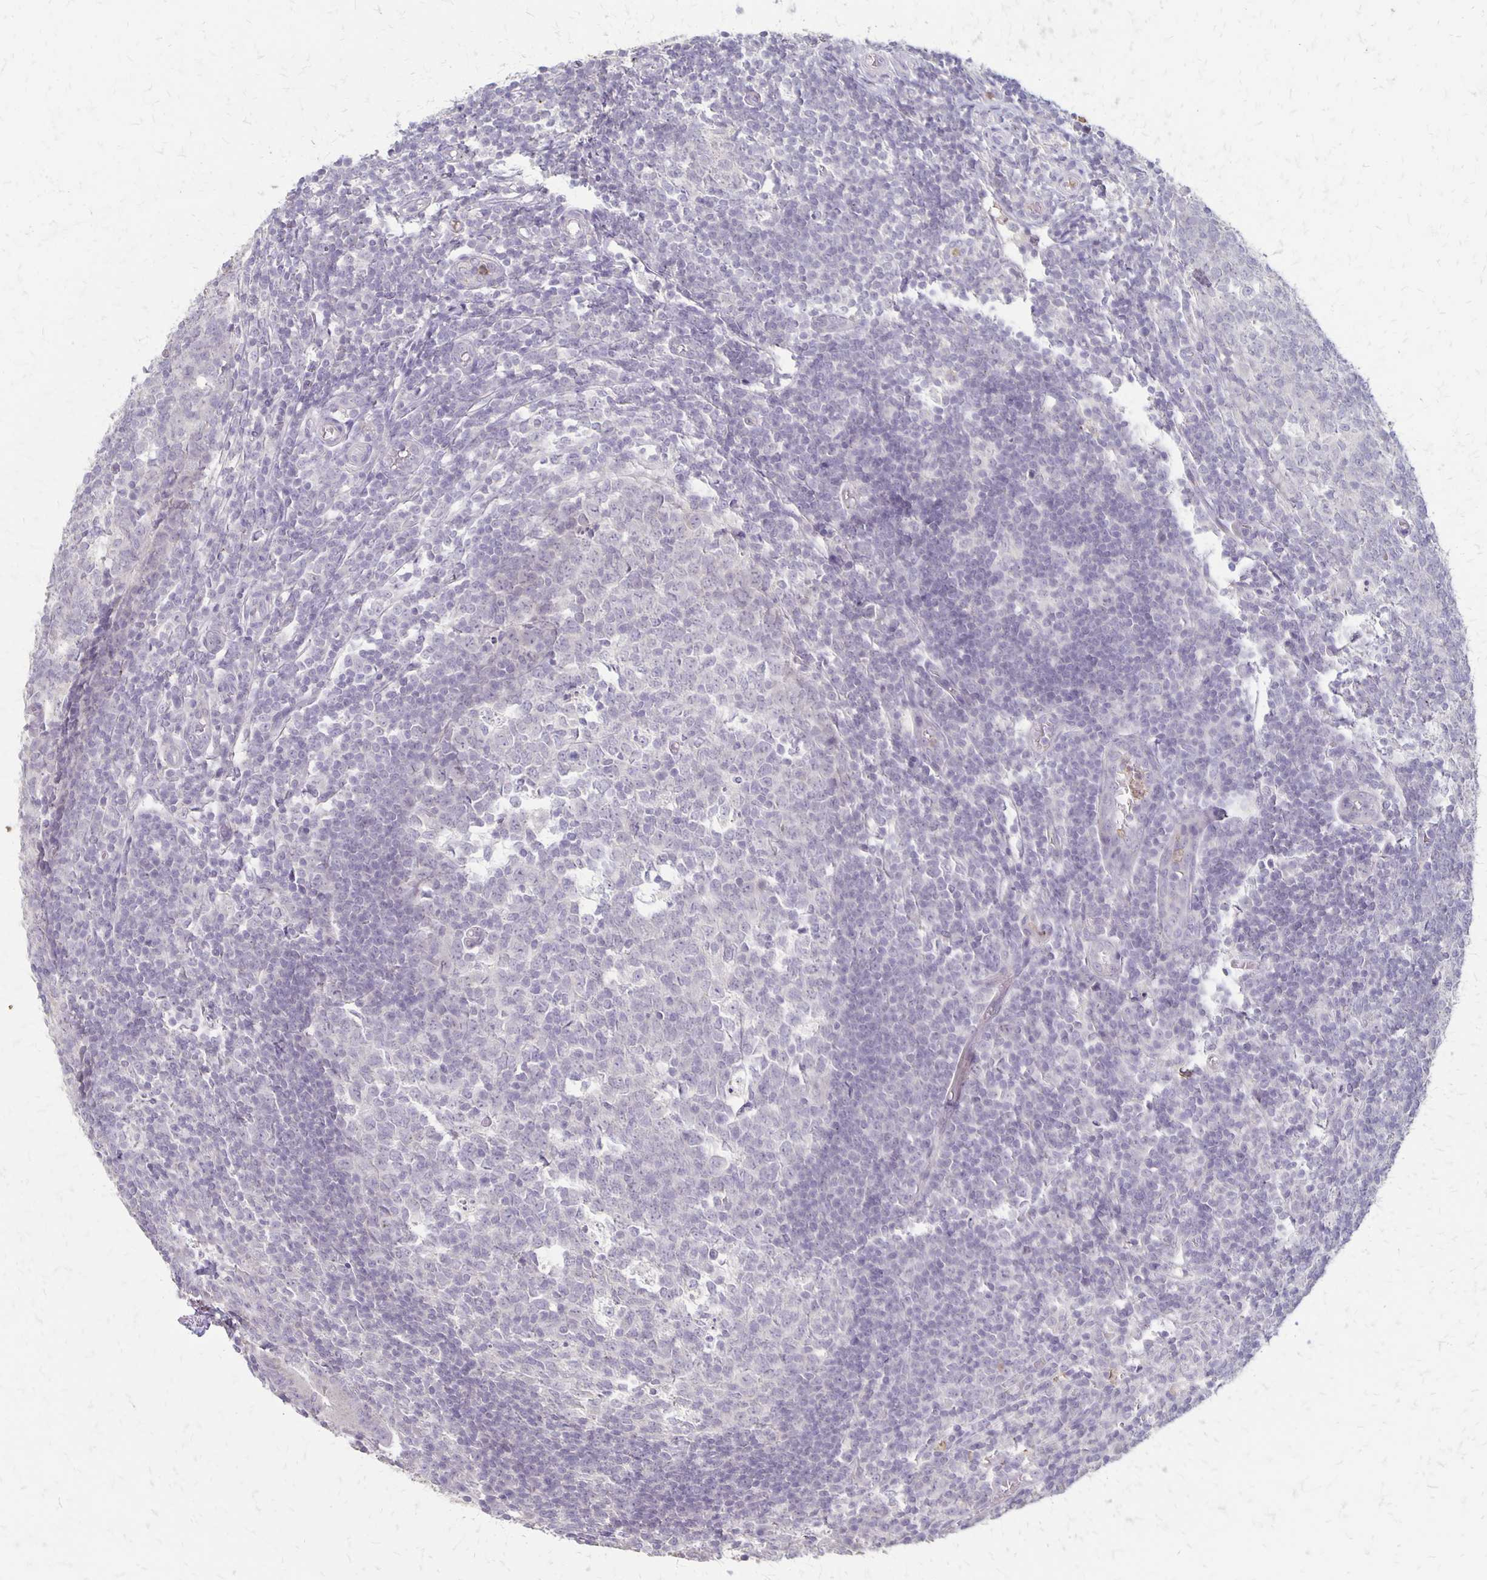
{"staining": {"intensity": "negative", "quantity": "none", "location": "none"}, "tissue": "appendix", "cell_type": "Glandular cells", "image_type": "normal", "snomed": [{"axis": "morphology", "description": "Normal tissue, NOS"}, {"axis": "topography", "description": "Appendix"}], "caption": "The photomicrograph reveals no significant staining in glandular cells of appendix. (DAB (3,3'-diaminobenzidine) immunohistochemistry (IHC) with hematoxylin counter stain).", "gene": "SEPTIN5", "patient": {"sex": "male", "age": 18}}